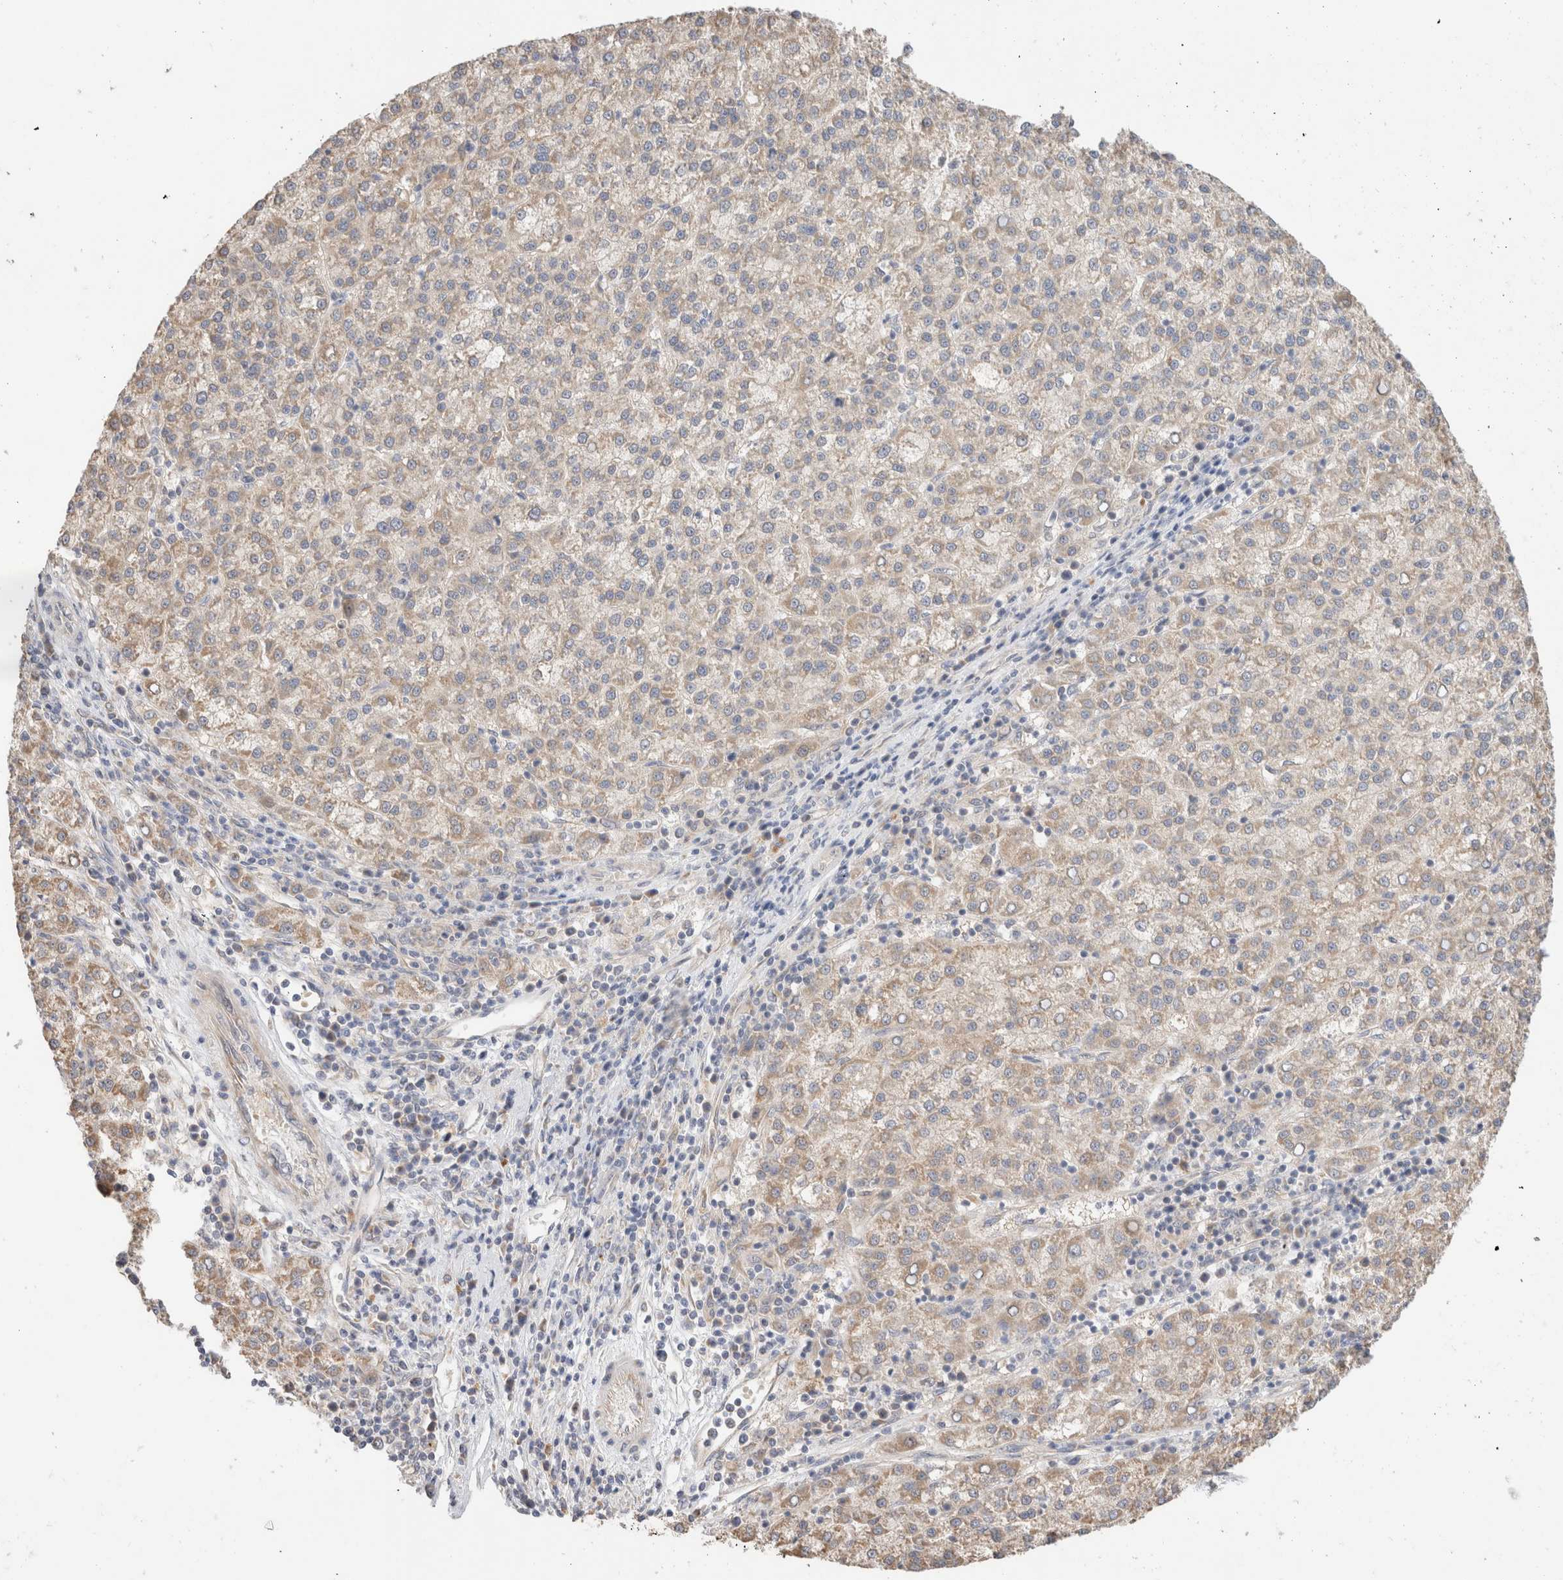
{"staining": {"intensity": "weak", "quantity": "<25%", "location": "cytoplasmic/membranous"}, "tissue": "liver cancer", "cell_type": "Tumor cells", "image_type": "cancer", "snomed": [{"axis": "morphology", "description": "Carcinoma, Hepatocellular, NOS"}, {"axis": "topography", "description": "Liver"}], "caption": "The IHC micrograph has no significant expression in tumor cells of liver hepatocellular carcinoma tissue.", "gene": "CA13", "patient": {"sex": "female", "age": 58}}